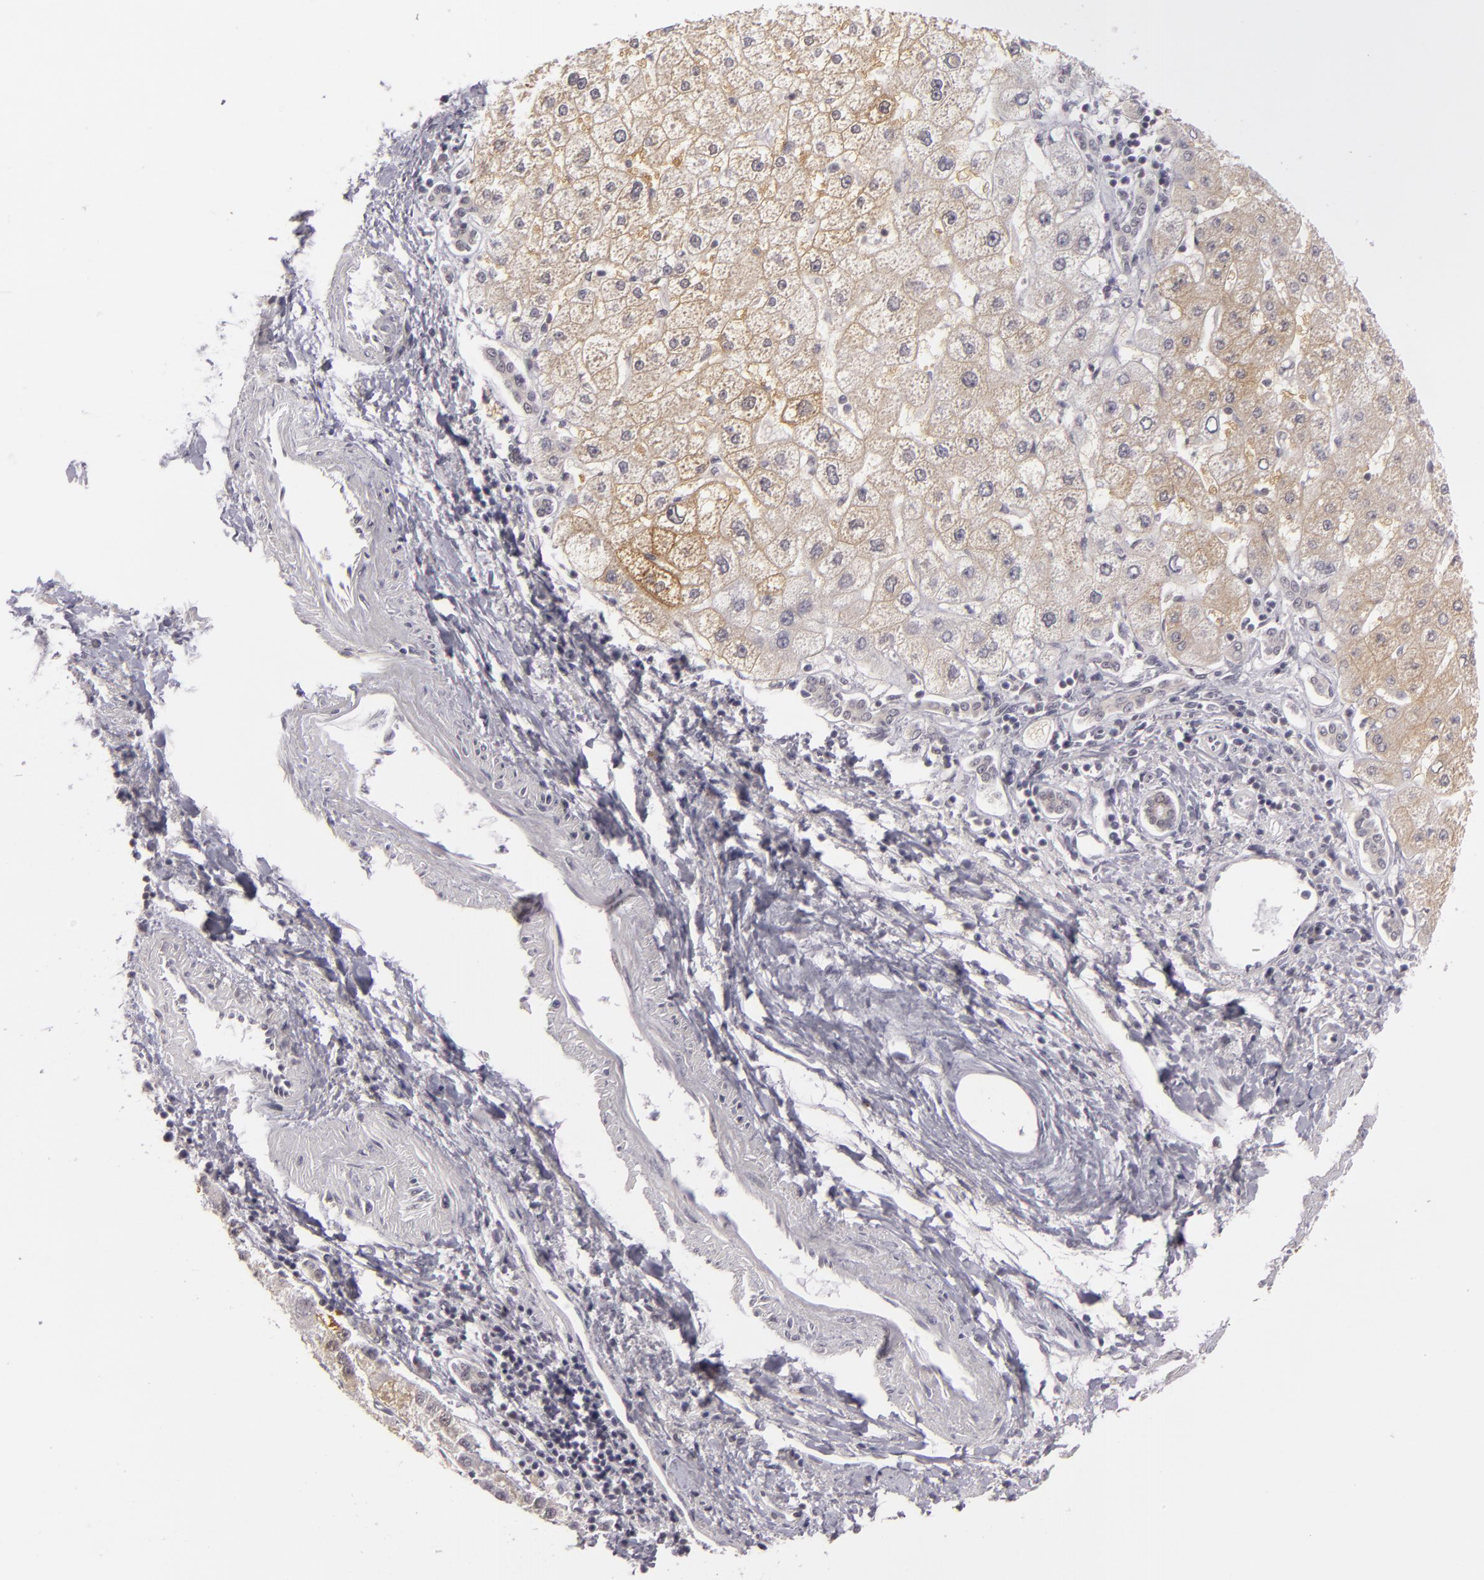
{"staining": {"intensity": "weak", "quantity": "25%-75%", "location": "cytoplasmic/membranous"}, "tissue": "liver cancer", "cell_type": "Tumor cells", "image_type": "cancer", "snomed": [{"axis": "morphology", "description": "Carcinoma, Hepatocellular, NOS"}, {"axis": "topography", "description": "Liver"}], "caption": "Immunohistochemistry of liver cancer displays low levels of weak cytoplasmic/membranous staining in about 25%-75% of tumor cells.", "gene": "ZNF205", "patient": {"sex": "female", "age": 85}}